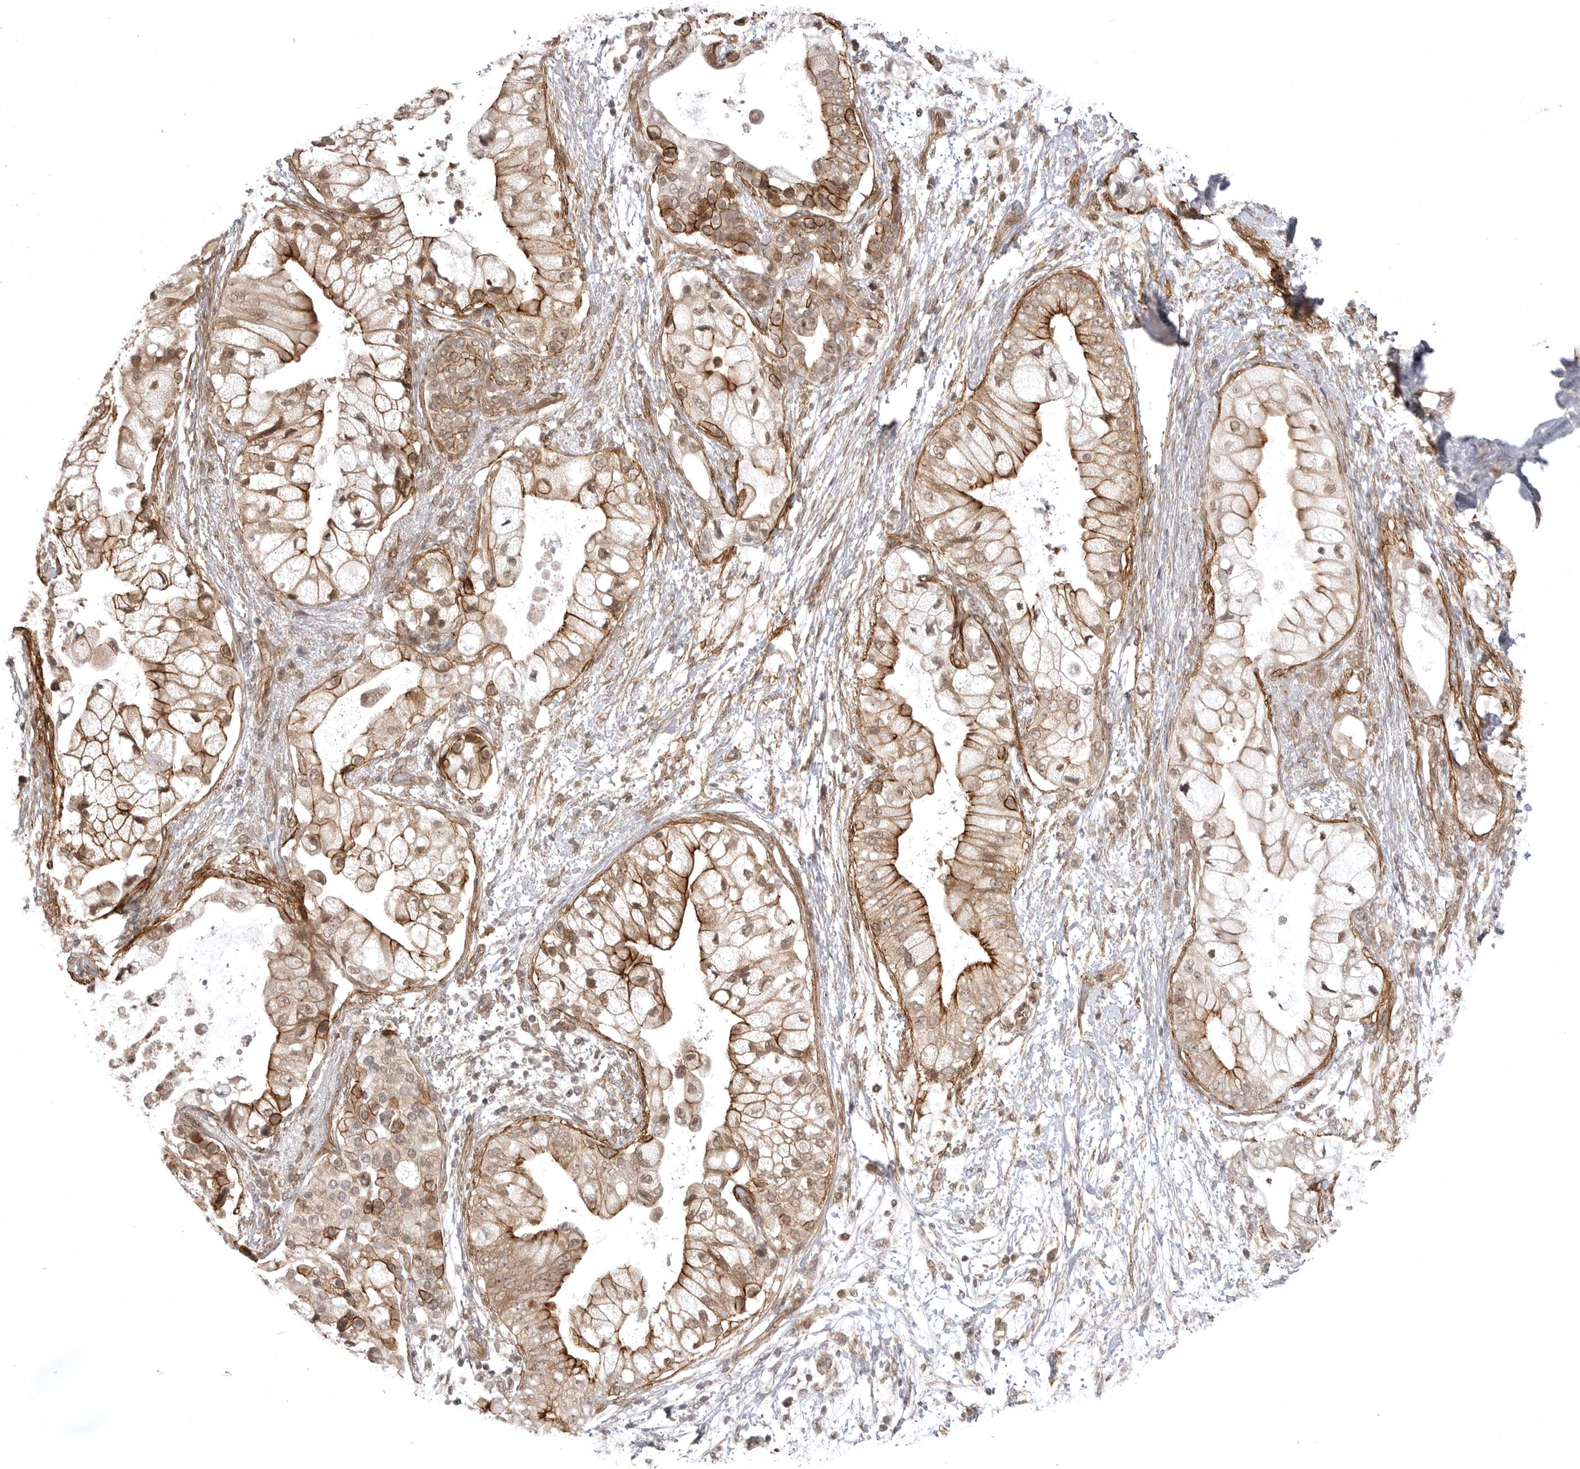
{"staining": {"intensity": "moderate", "quantity": "25%-75%", "location": "cytoplasmic/membranous,nuclear"}, "tissue": "pancreatic cancer", "cell_type": "Tumor cells", "image_type": "cancer", "snomed": [{"axis": "morphology", "description": "Adenocarcinoma, NOS"}, {"axis": "topography", "description": "Pancreas"}], "caption": "Human adenocarcinoma (pancreatic) stained with a protein marker displays moderate staining in tumor cells.", "gene": "SORBS1", "patient": {"sex": "male", "age": 53}}